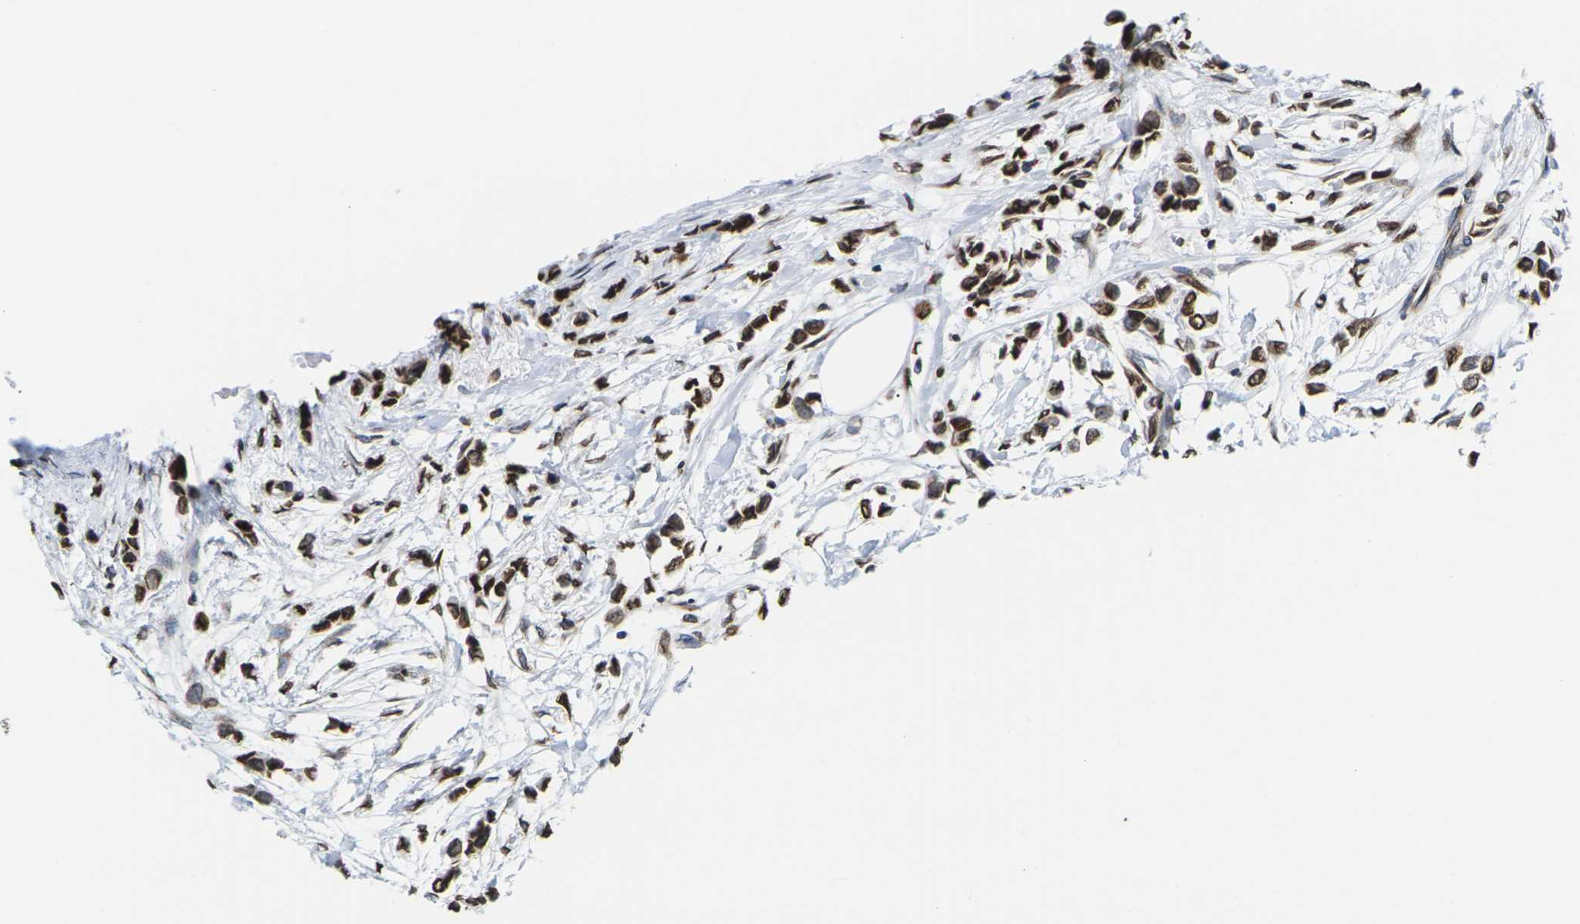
{"staining": {"intensity": "strong", "quantity": ">75%", "location": "cytoplasmic/membranous,nuclear"}, "tissue": "breast cancer", "cell_type": "Tumor cells", "image_type": "cancer", "snomed": [{"axis": "morphology", "description": "Lobular carcinoma"}, {"axis": "topography", "description": "Breast"}], "caption": "A photomicrograph showing strong cytoplasmic/membranous and nuclear positivity in about >75% of tumor cells in breast lobular carcinoma, as visualized by brown immunohistochemical staining.", "gene": "H2AC21", "patient": {"sex": "female", "age": 51}}